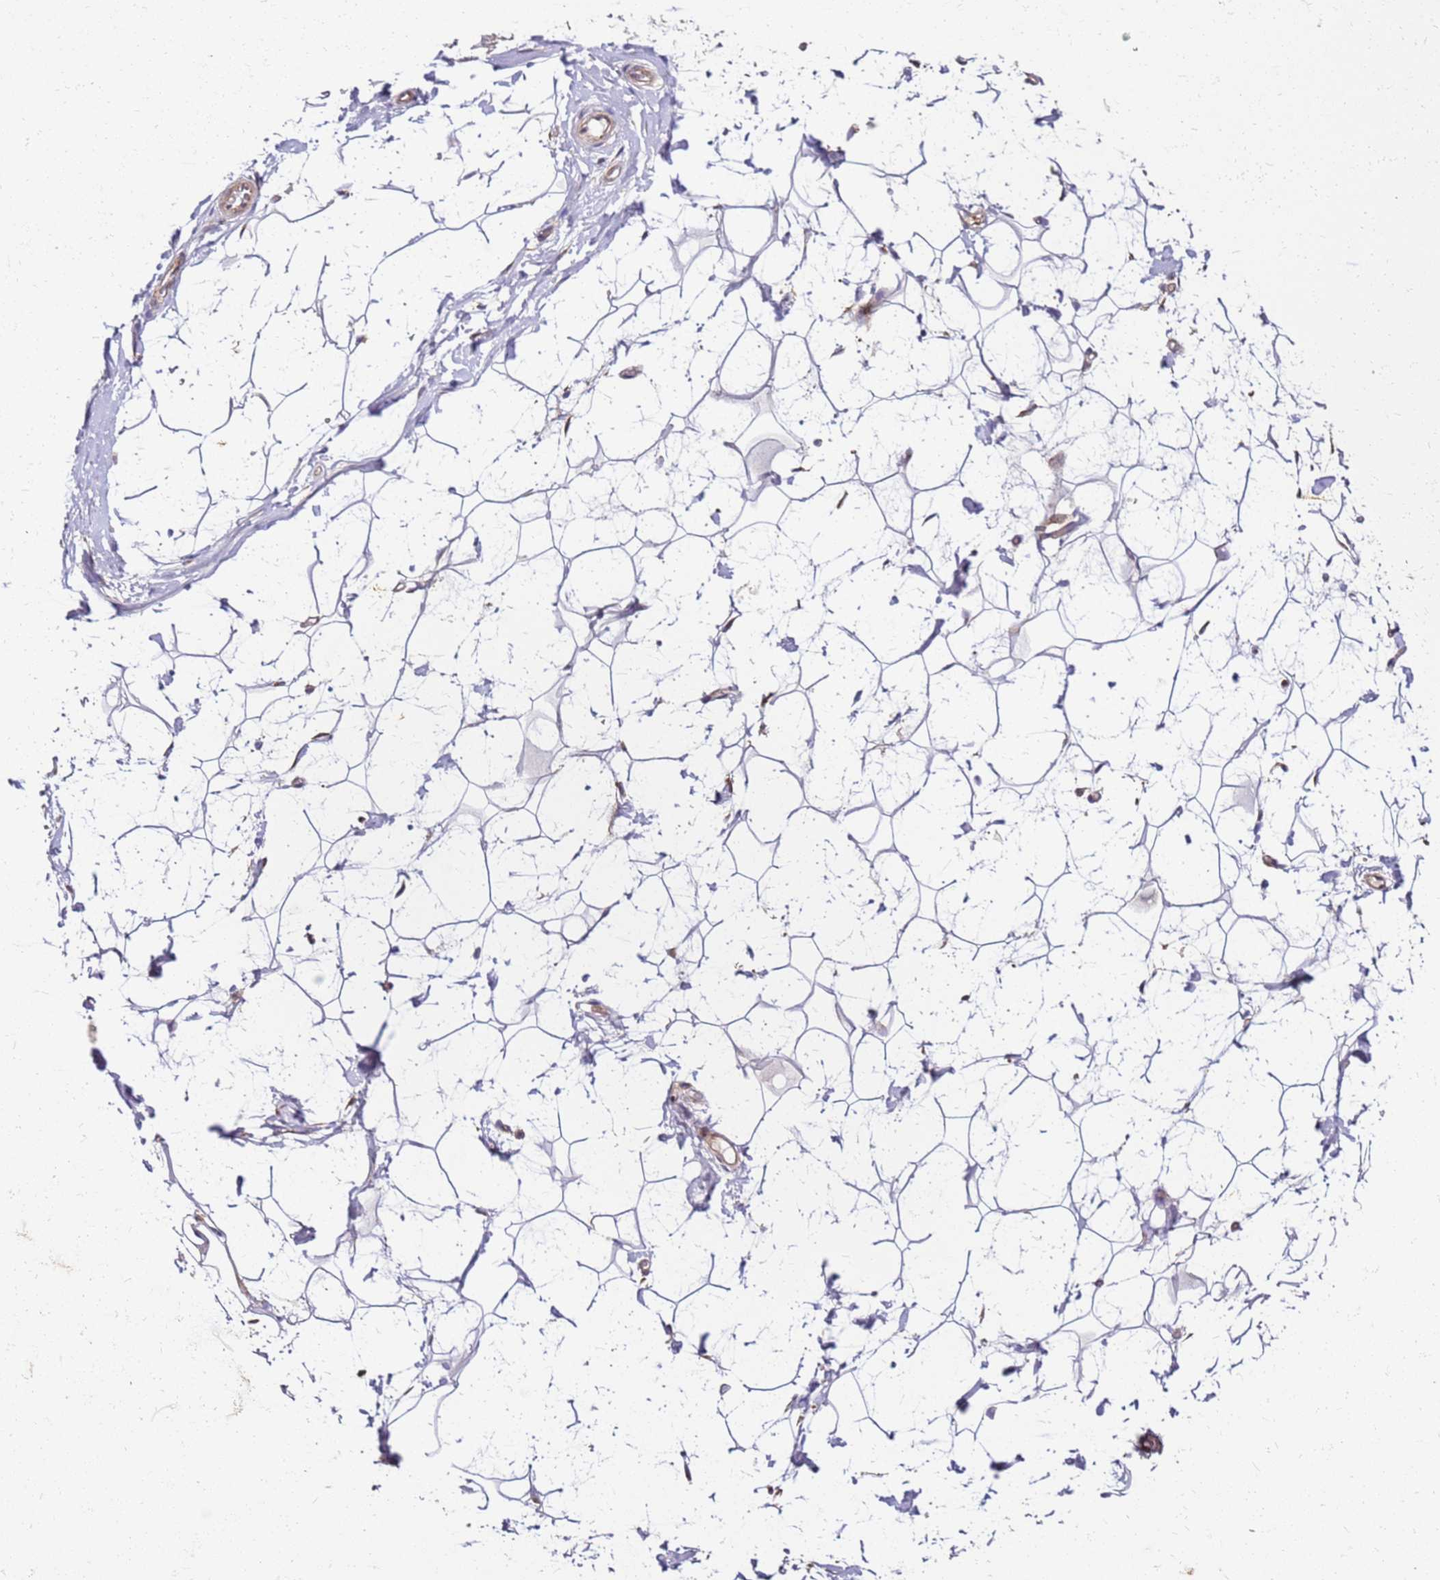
{"staining": {"intensity": "weak", "quantity": "<25%", "location": "cytoplasmic/membranous"}, "tissue": "adipose tissue", "cell_type": "Adipocytes", "image_type": "normal", "snomed": [{"axis": "morphology", "description": "Normal tissue, NOS"}, {"axis": "topography", "description": "Breast"}], "caption": "Immunohistochemistry image of benign adipose tissue: adipose tissue stained with DAB (3,3'-diaminobenzidine) shows no significant protein positivity in adipocytes. The staining was performed using DAB (3,3'-diaminobenzidine) to visualize the protein expression in brown, while the nuclei were stained in blue with hematoxylin (Magnification: 20x).", "gene": "PIH1D1", "patient": {"sex": "female", "age": 26}}